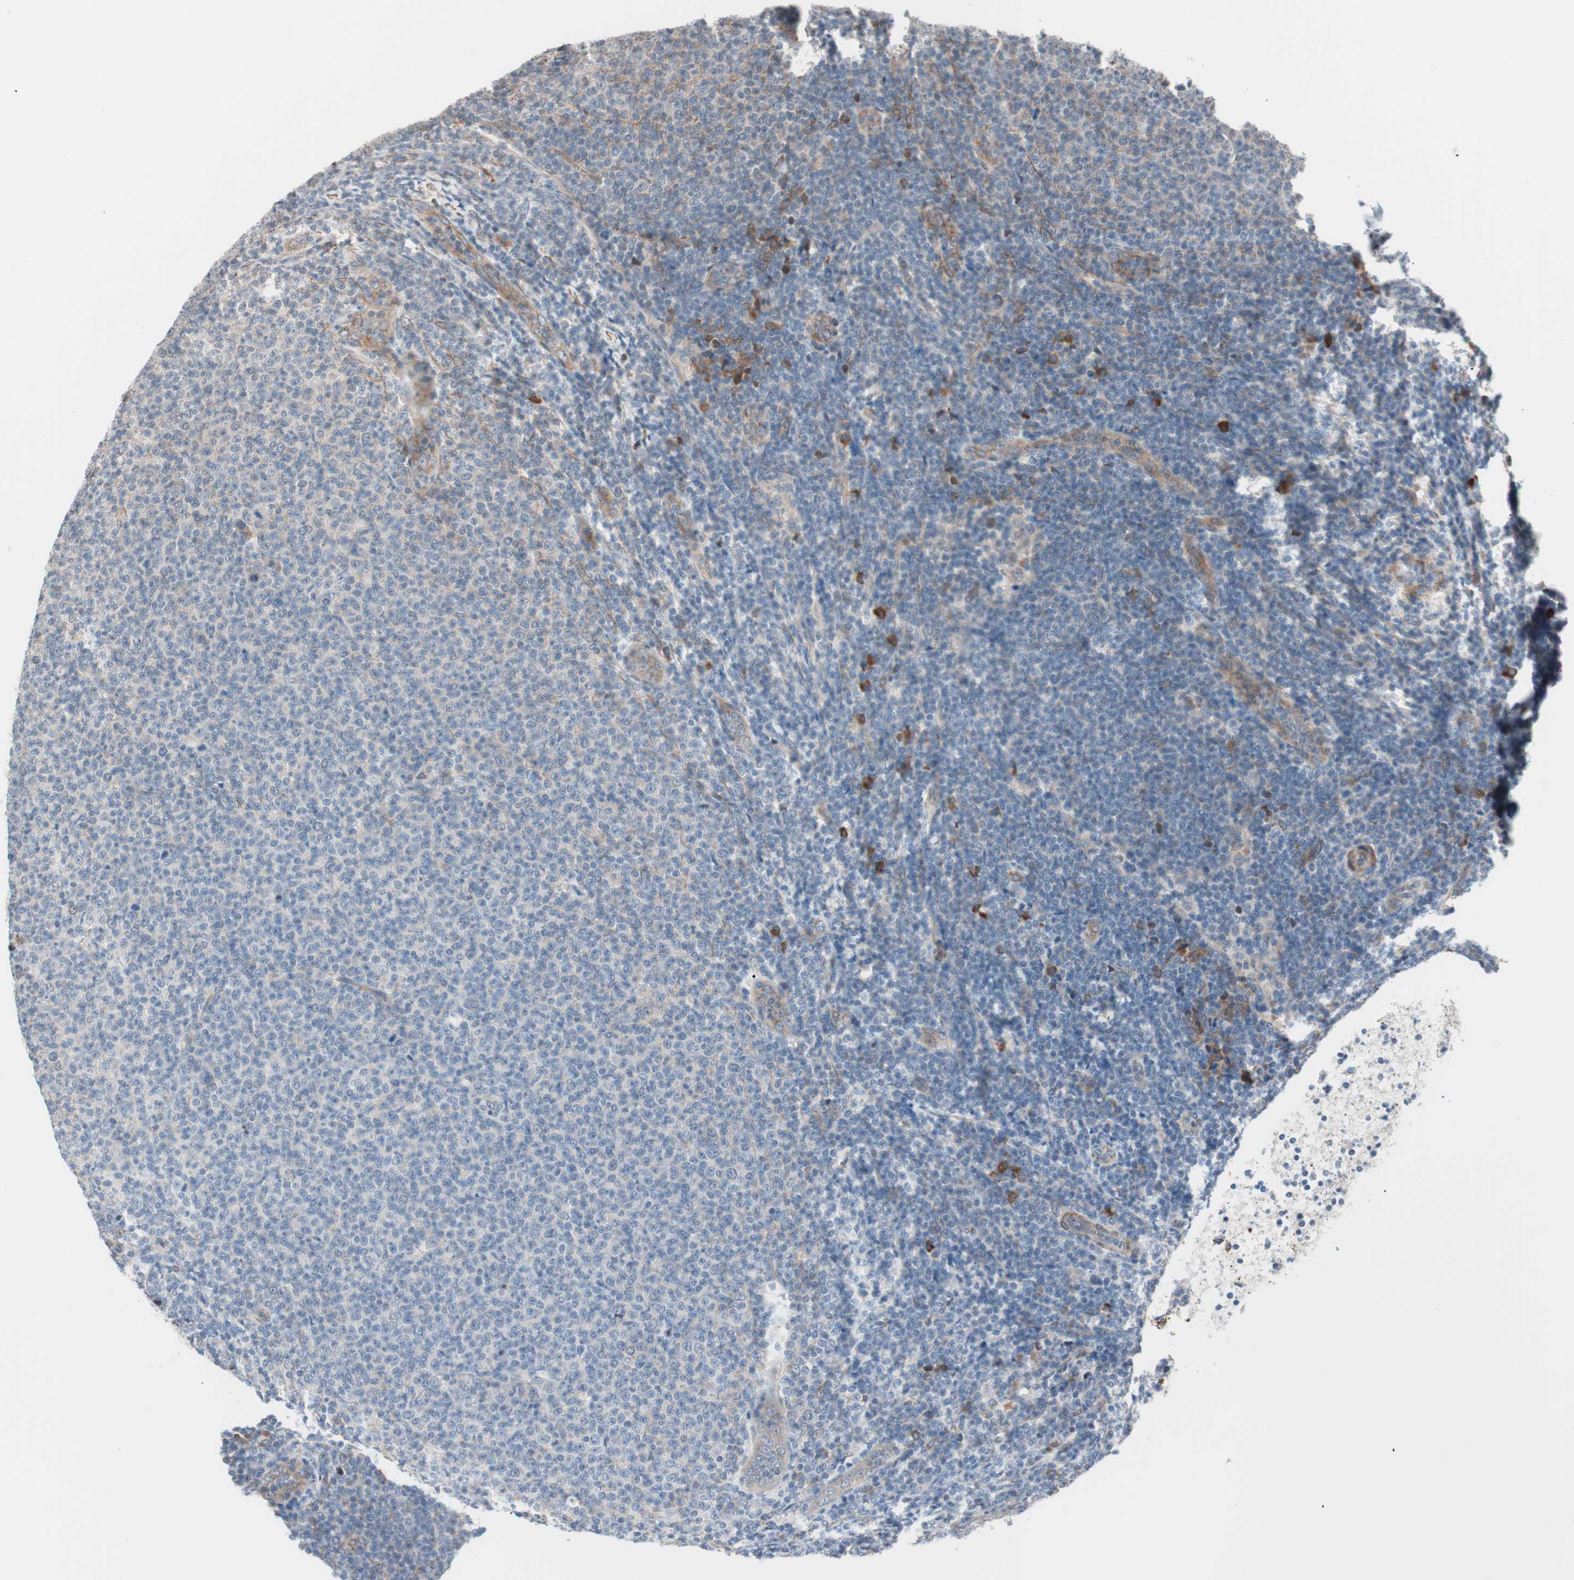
{"staining": {"intensity": "negative", "quantity": "none", "location": "none"}, "tissue": "lymphoma", "cell_type": "Tumor cells", "image_type": "cancer", "snomed": [{"axis": "morphology", "description": "Malignant lymphoma, non-Hodgkin's type, Low grade"}, {"axis": "topography", "description": "Lymph node"}], "caption": "The image displays no significant positivity in tumor cells of malignant lymphoma, non-Hodgkin's type (low-grade).", "gene": "ALG5", "patient": {"sex": "male", "age": 66}}